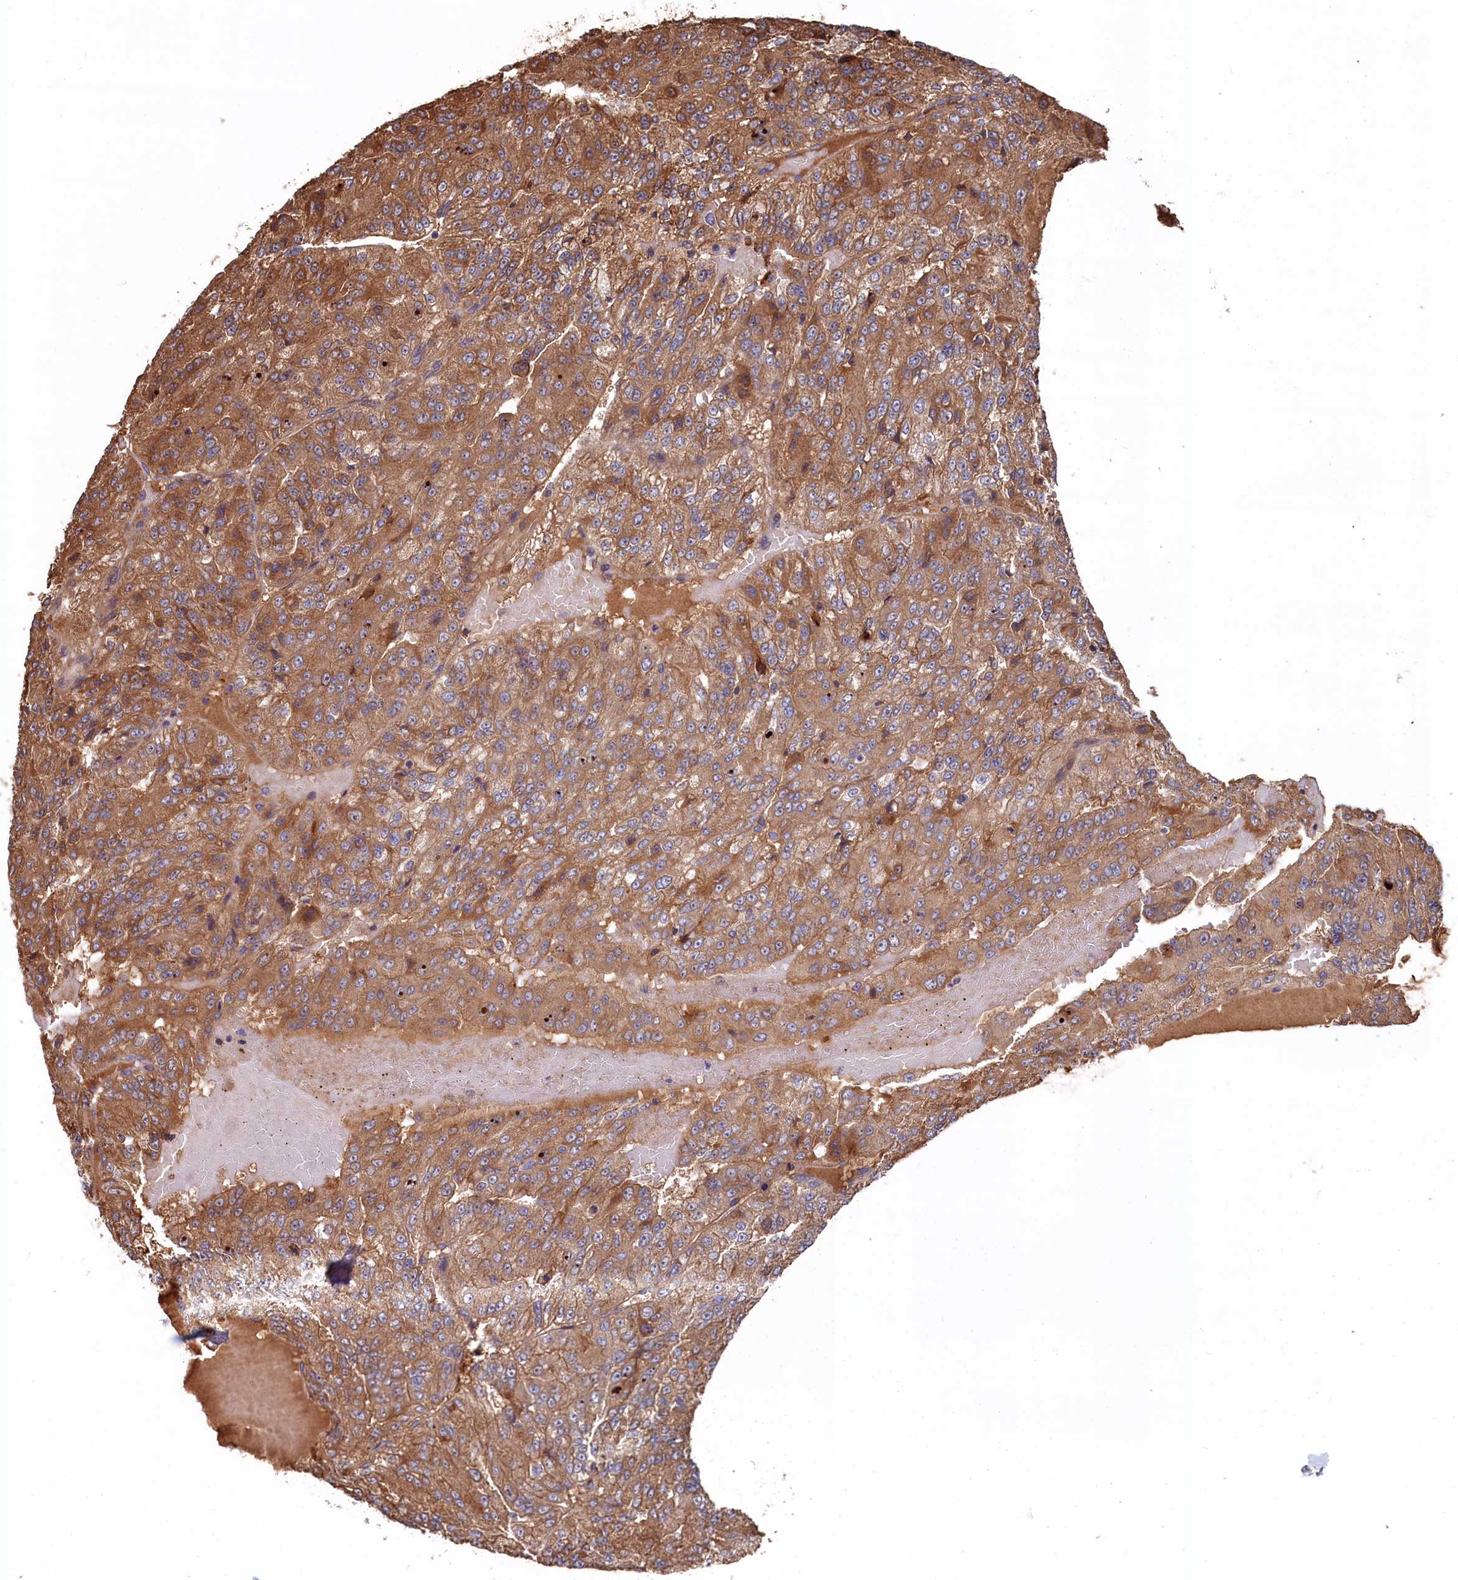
{"staining": {"intensity": "moderate", "quantity": ">75%", "location": "cytoplasmic/membranous"}, "tissue": "renal cancer", "cell_type": "Tumor cells", "image_type": "cancer", "snomed": [{"axis": "morphology", "description": "Adenocarcinoma, NOS"}, {"axis": "topography", "description": "Kidney"}], "caption": "Protein staining of renal cancer (adenocarcinoma) tissue demonstrates moderate cytoplasmic/membranous staining in approximately >75% of tumor cells.", "gene": "SLC12A4", "patient": {"sex": "female", "age": 63}}